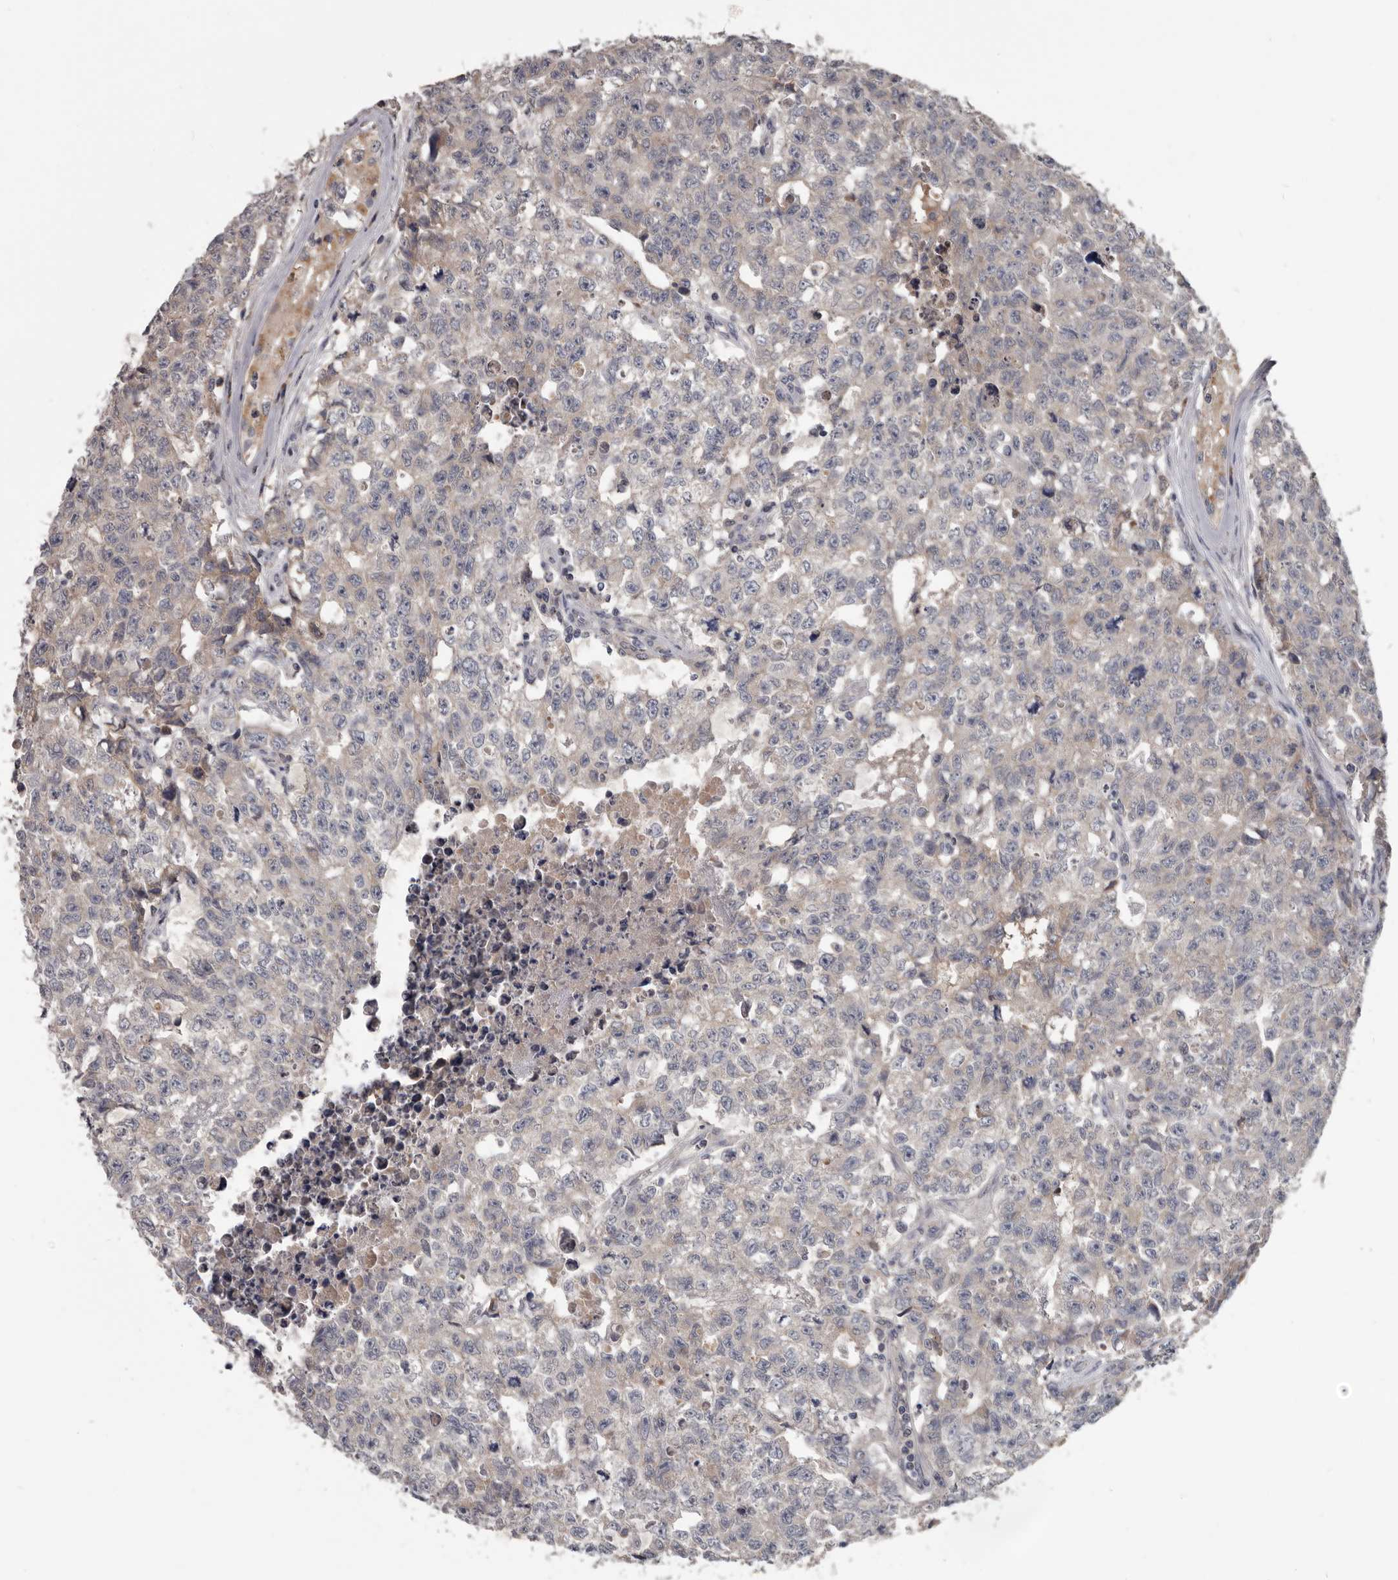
{"staining": {"intensity": "negative", "quantity": "none", "location": "none"}, "tissue": "testis cancer", "cell_type": "Tumor cells", "image_type": "cancer", "snomed": [{"axis": "morphology", "description": "Carcinoma, Embryonal, NOS"}, {"axis": "topography", "description": "Testis"}], "caption": "A histopathology image of testis embryonal carcinoma stained for a protein shows no brown staining in tumor cells.", "gene": "ALDH5A1", "patient": {"sex": "male", "age": 28}}